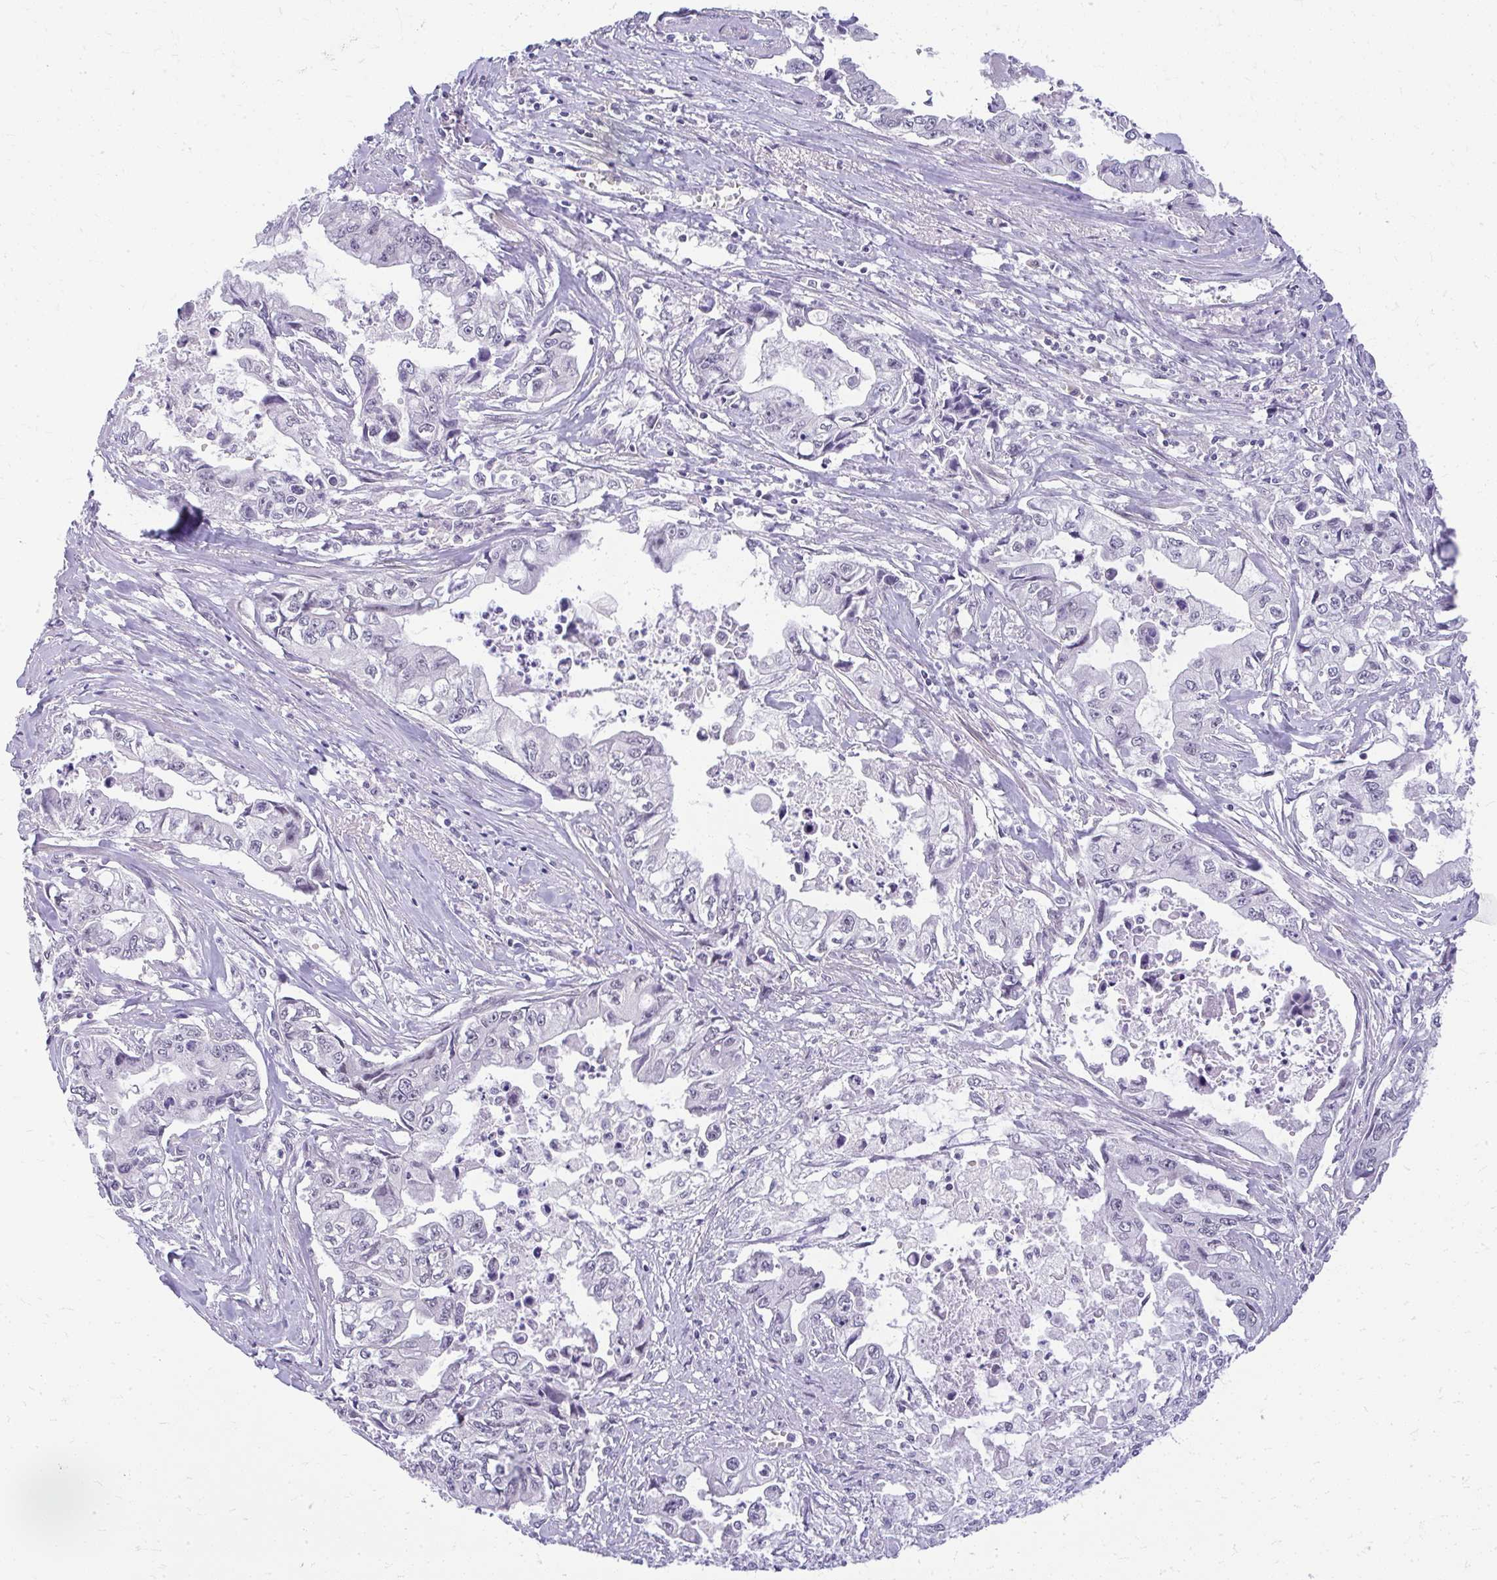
{"staining": {"intensity": "negative", "quantity": "none", "location": "none"}, "tissue": "pancreatic cancer", "cell_type": "Tumor cells", "image_type": "cancer", "snomed": [{"axis": "morphology", "description": "Adenocarcinoma, NOS"}, {"axis": "topography", "description": "Pancreas"}], "caption": "A histopathology image of human adenocarcinoma (pancreatic) is negative for staining in tumor cells.", "gene": "TEX33", "patient": {"sex": "male", "age": 66}}